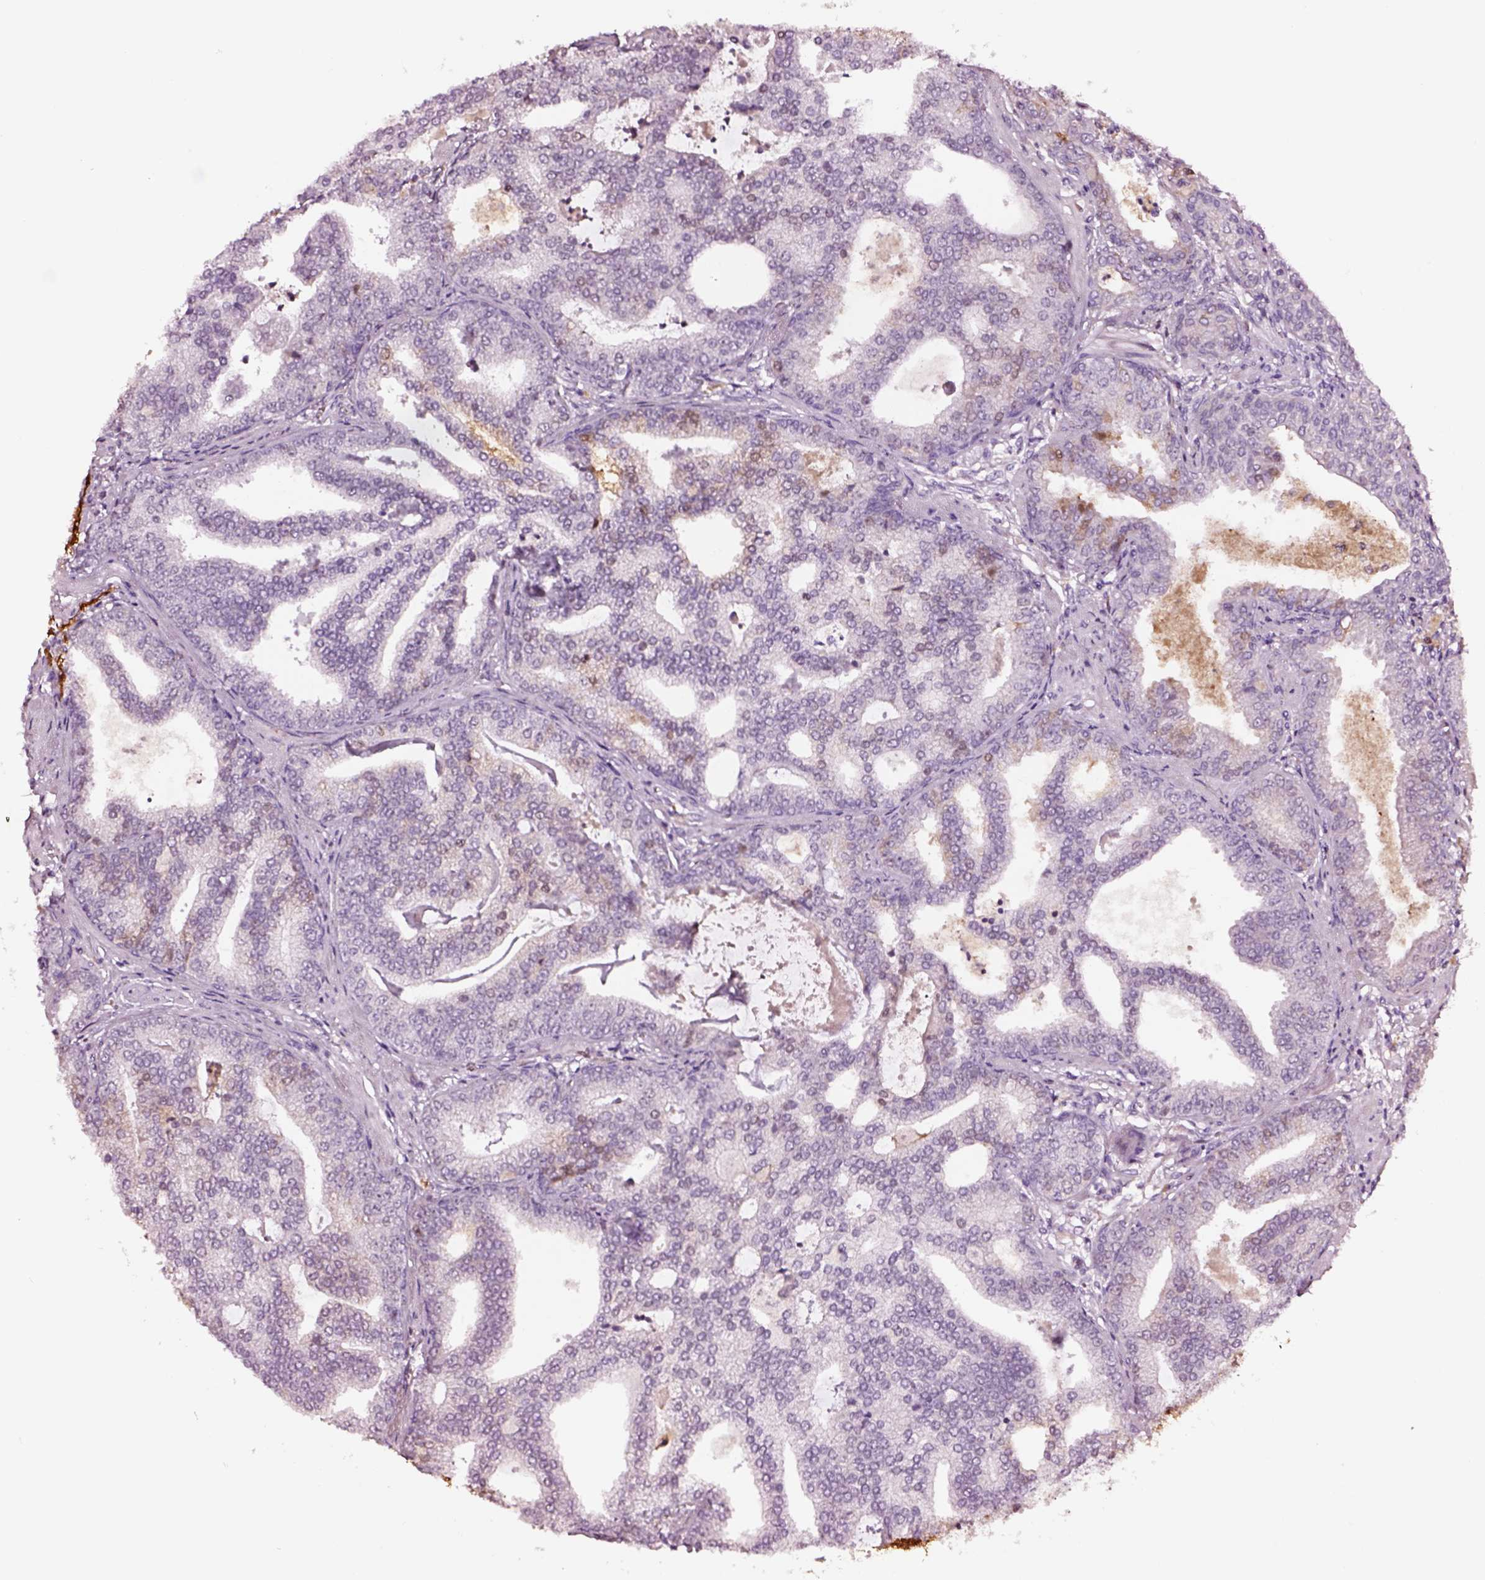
{"staining": {"intensity": "moderate", "quantity": "<25%", "location": "cytoplasmic/membranous"}, "tissue": "prostate cancer", "cell_type": "Tumor cells", "image_type": "cancer", "snomed": [{"axis": "morphology", "description": "Adenocarcinoma, NOS"}, {"axis": "topography", "description": "Prostate"}], "caption": "Protein staining reveals moderate cytoplasmic/membranous expression in about <25% of tumor cells in adenocarcinoma (prostate).", "gene": "TF", "patient": {"sex": "male", "age": 64}}